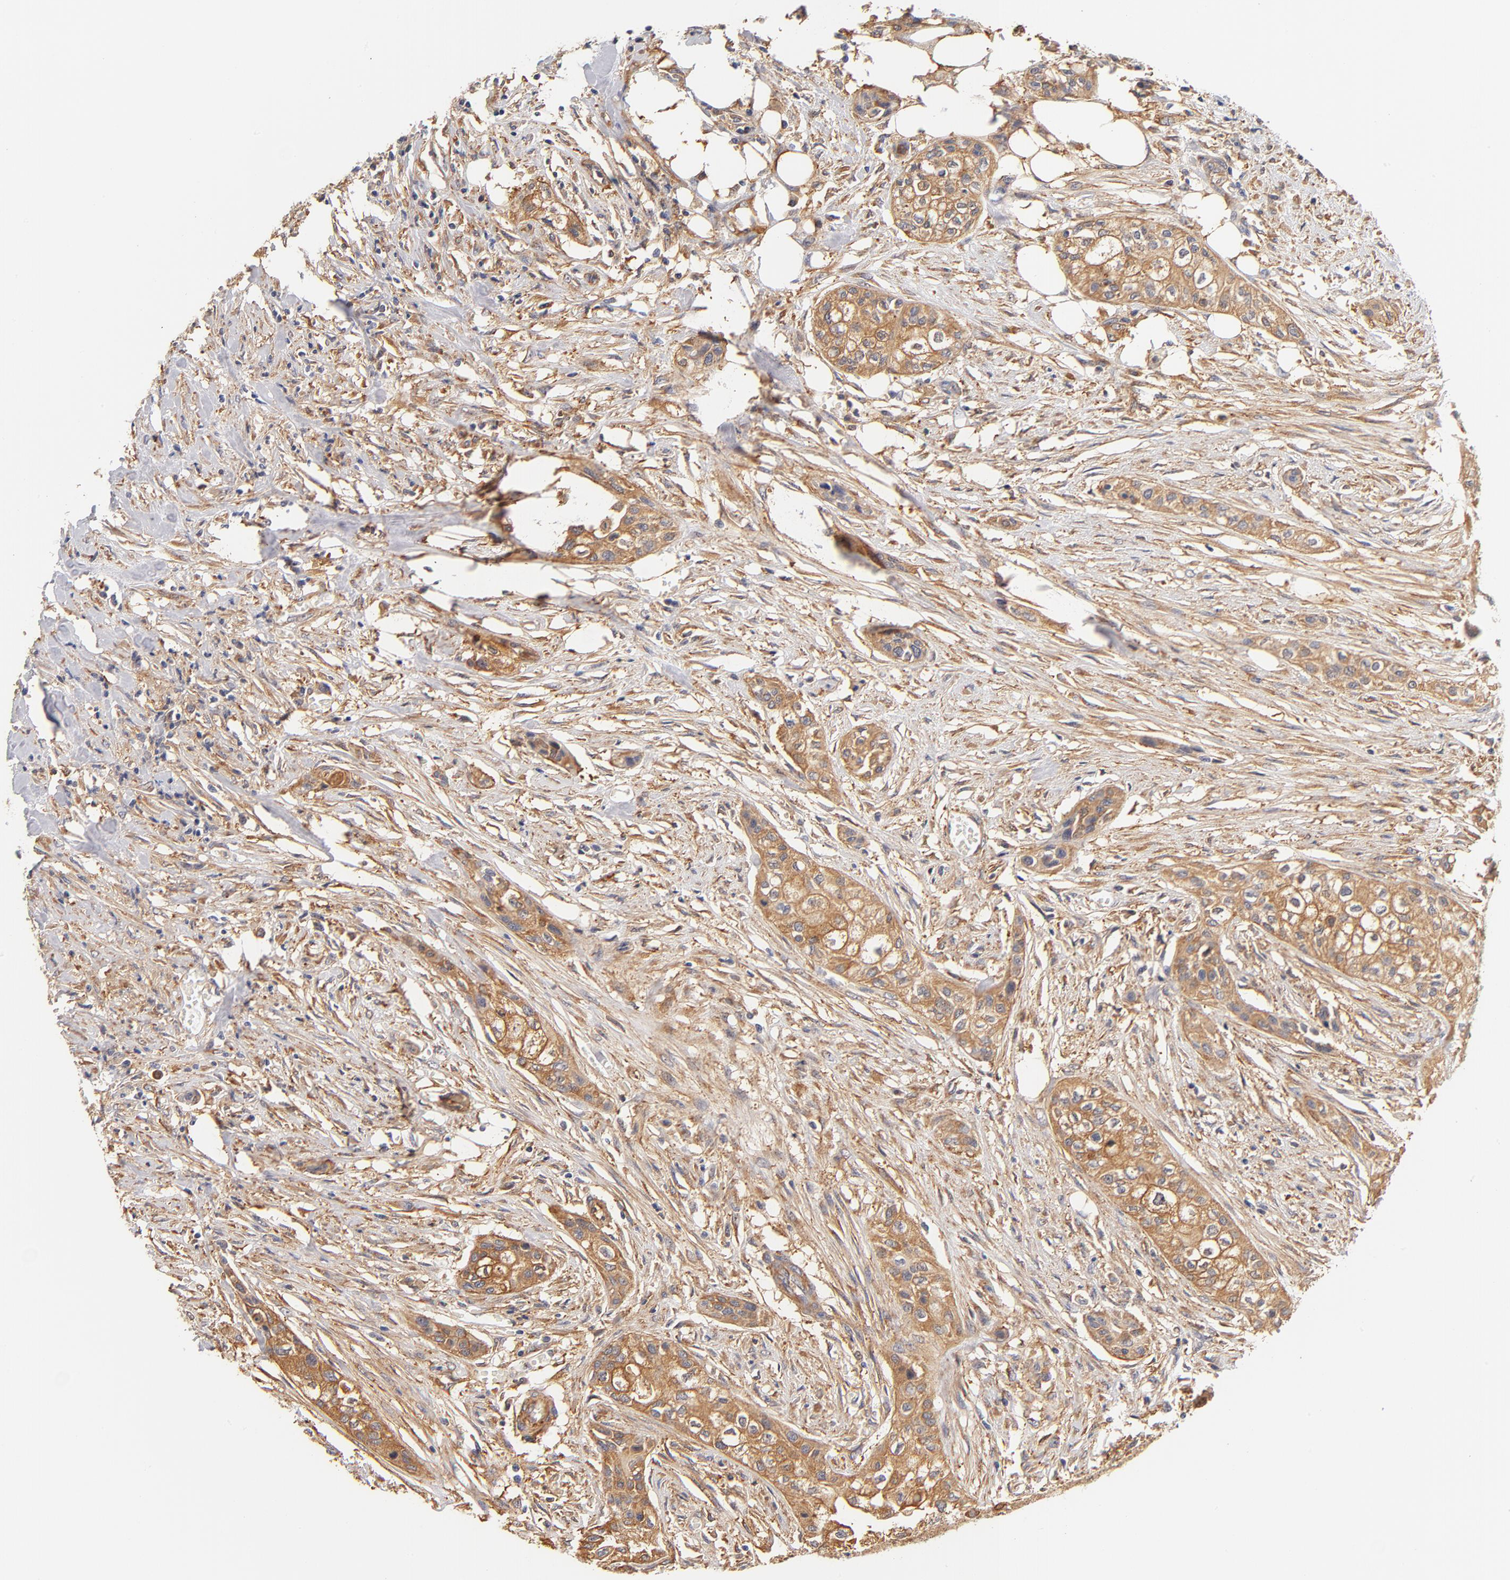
{"staining": {"intensity": "moderate", "quantity": ">75%", "location": "cytoplasmic/membranous"}, "tissue": "urothelial cancer", "cell_type": "Tumor cells", "image_type": "cancer", "snomed": [{"axis": "morphology", "description": "Urothelial carcinoma, High grade"}, {"axis": "topography", "description": "Urinary bladder"}], "caption": "High-grade urothelial carcinoma stained with DAB immunohistochemistry demonstrates medium levels of moderate cytoplasmic/membranous positivity in about >75% of tumor cells. Nuclei are stained in blue.", "gene": "FCMR", "patient": {"sex": "male", "age": 74}}